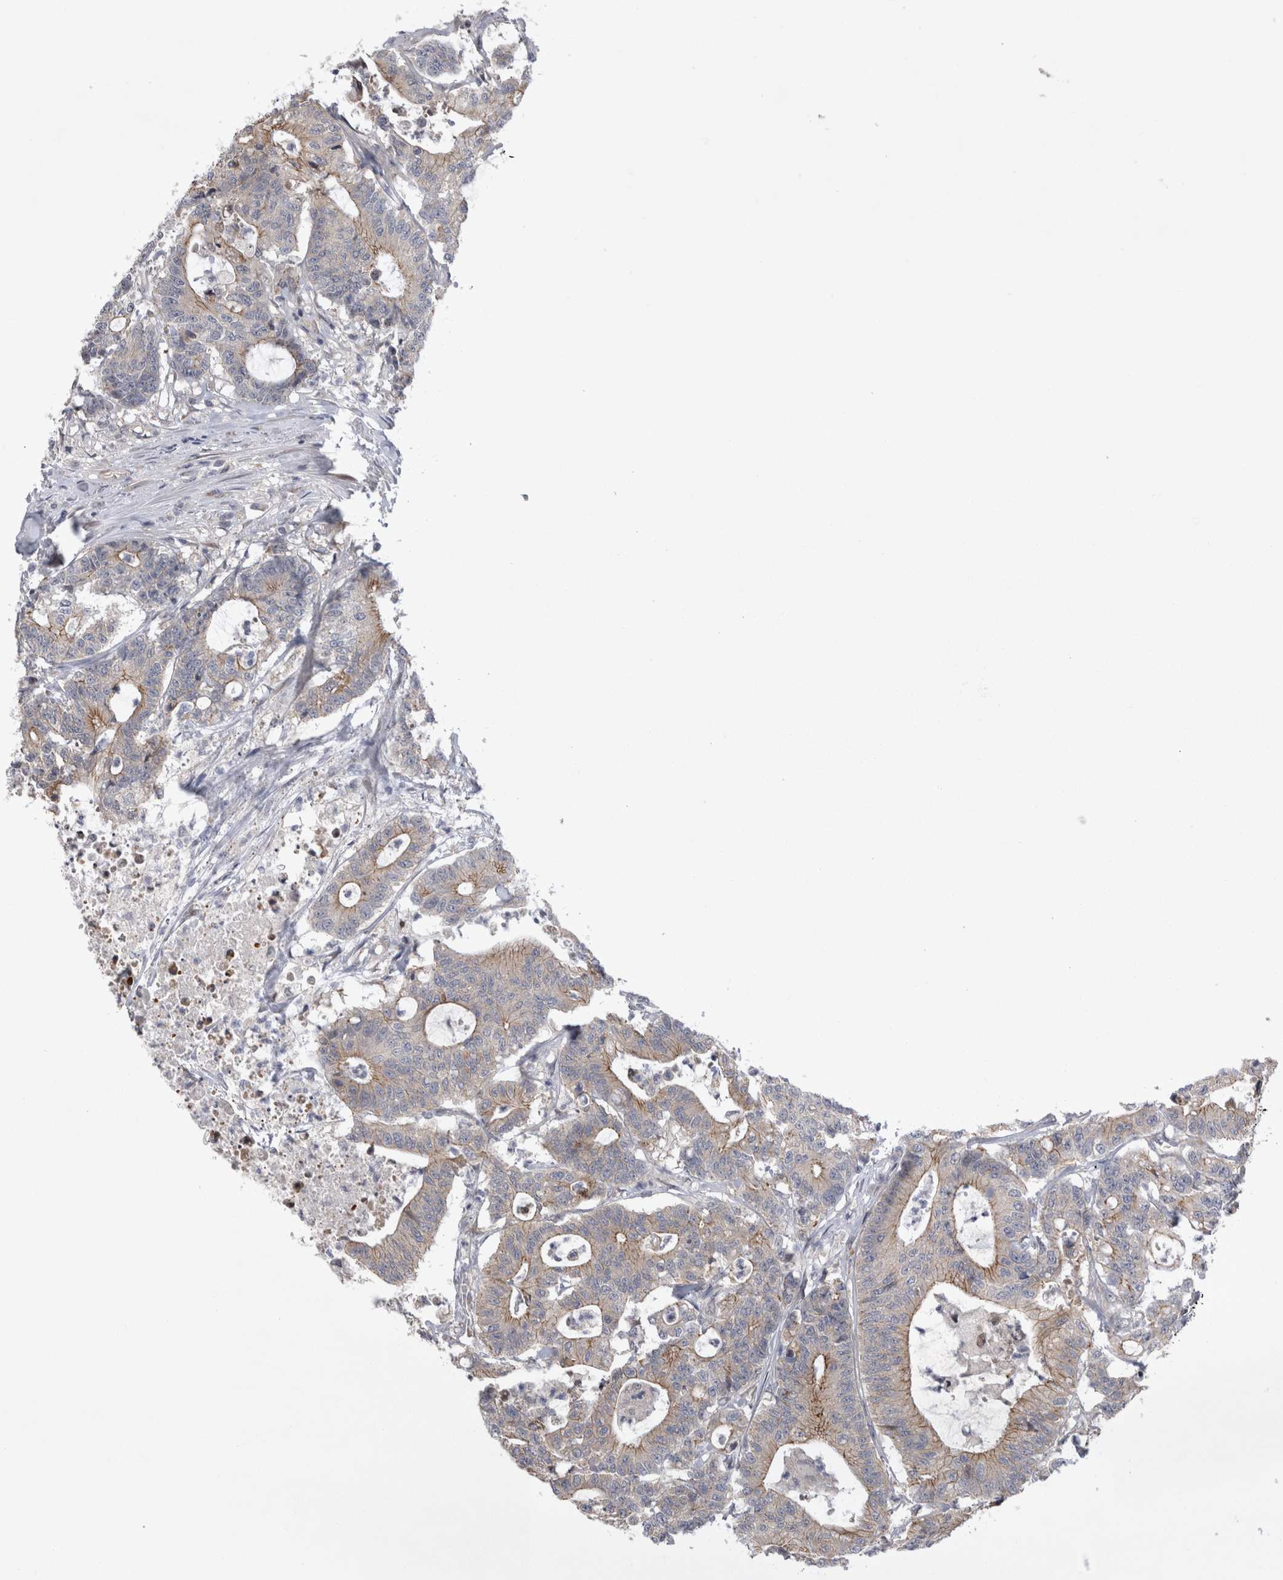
{"staining": {"intensity": "weak", "quantity": "25%-75%", "location": "cytoplasmic/membranous"}, "tissue": "colorectal cancer", "cell_type": "Tumor cells", "image_type": "cancer", "snomed": [{"axis": "morphology", "description": "Adenocarcinoma, NOS"}, {"axis": "topography", "description": "Colon"}], "caption": "An image showing weak cytoplasmic/membranous staining in approximately 25%-75% of tumor cells in colorectal cancer, as visualized by brown immunohistochemical staining.", "gene": "NENF", "patient": {"sex": "female", "age": 84}}